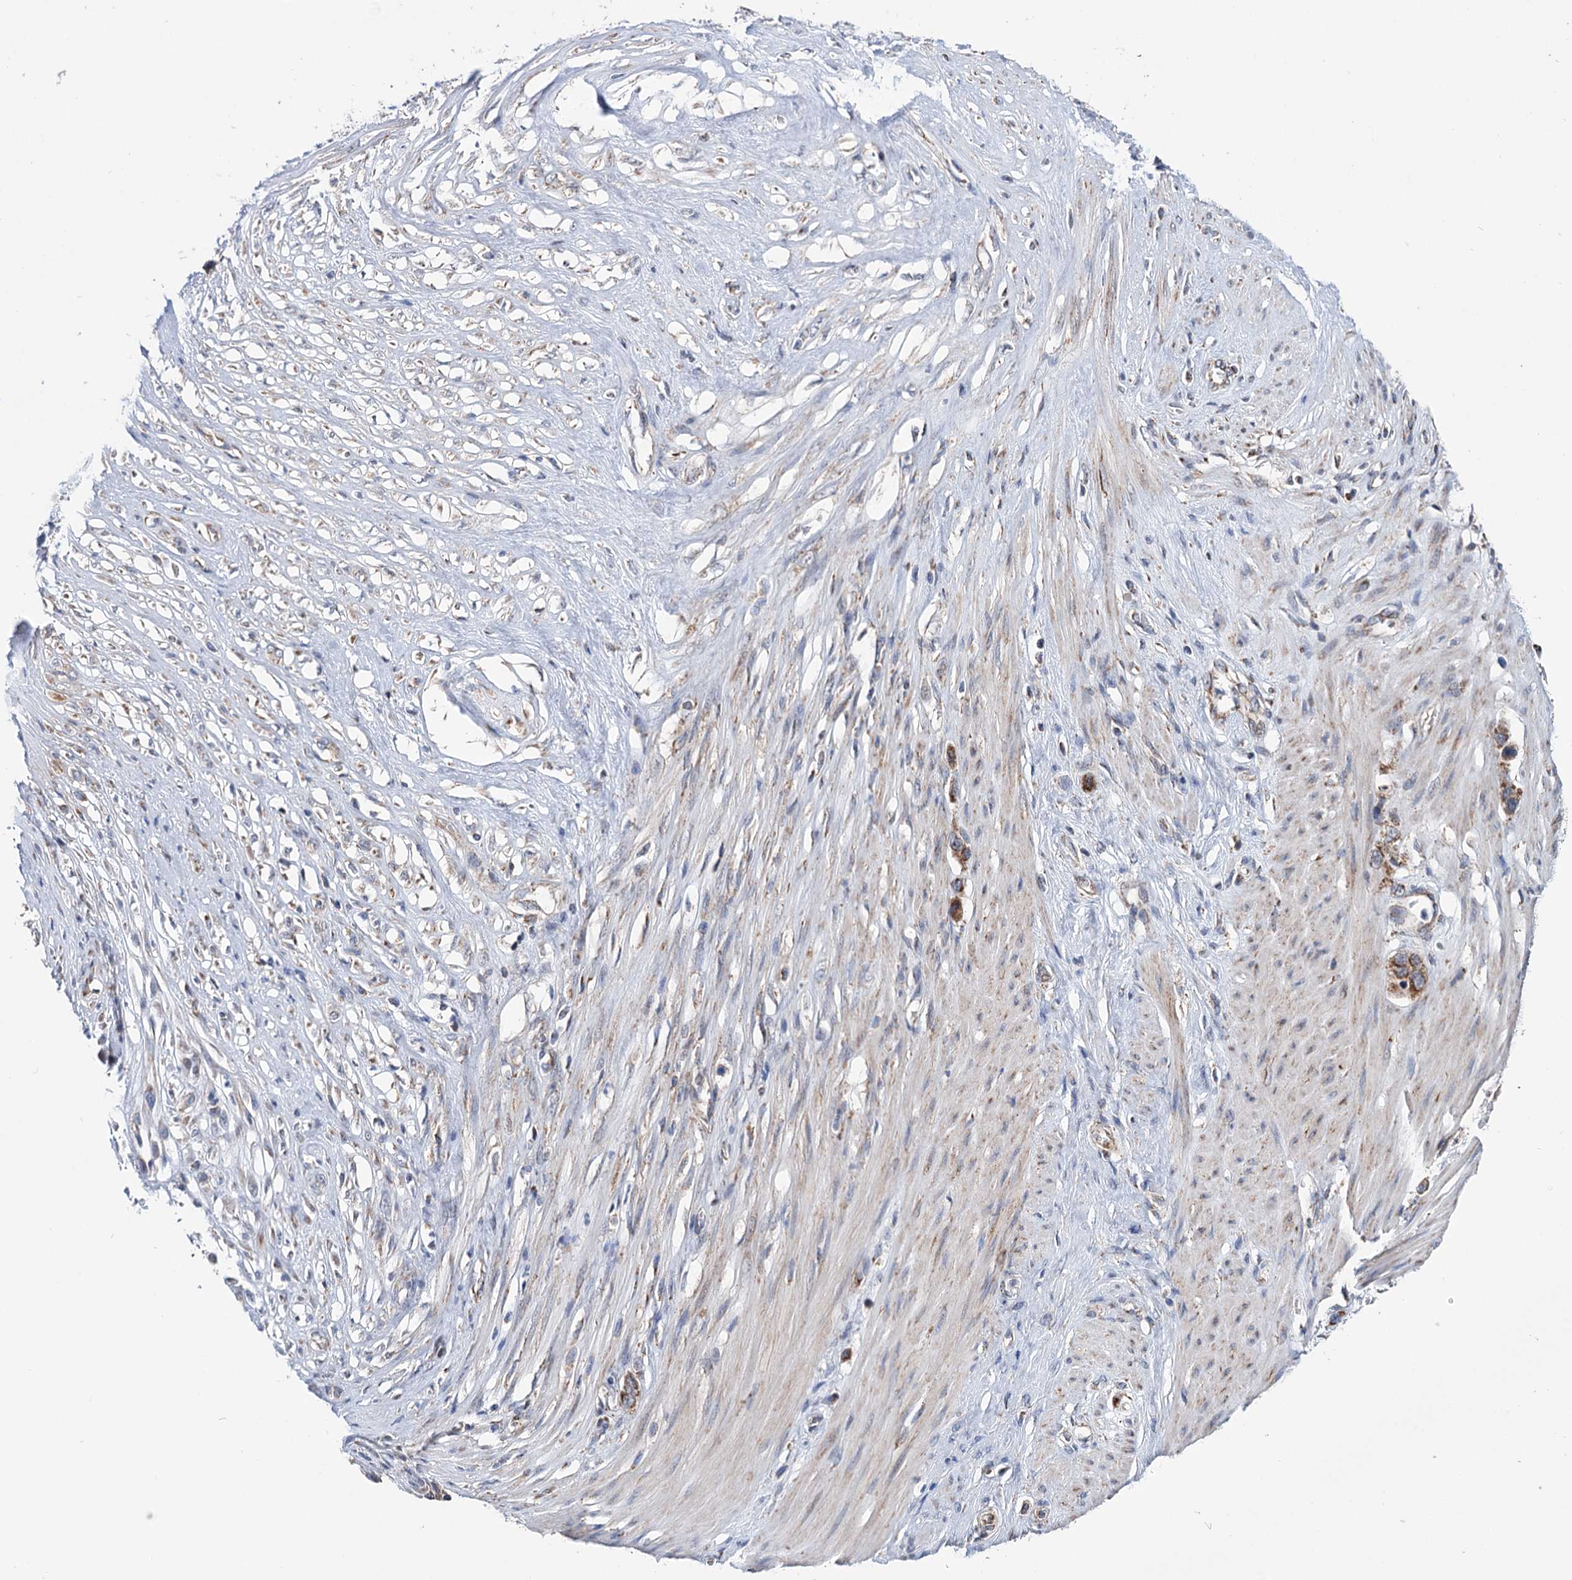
{"staining": {"intensity": "strong", "quantity": ">75%", "location": "cytoplasmic/membranous"}, "tissue": "stomach cancer", "cell_type": "Tumor cells", "image_type": "cancer", "snomed": [{"axis": "morphology", "description": "Adenocarcinoma, NOS"}, {"axis": "morphology", "description": "Adenocarcinoma, High grade"}, {"axis": "topography", "description": "Stomach, upper"}, {"axis": "topography", "description": "Stomach, lower"}], "caption": "Tumor cells exhibit strong cytoplasmic/membranous expression in approximately >75% of cells in stomach cancer (adenocarcinoma (high-grade)). The staining was performed using DAB, with brown indicating positive protein expression. Nuclei are stained blue with hematoxylin.", "gene": "SUCLA2", "patient": {"sex": "female", "age": 65}}